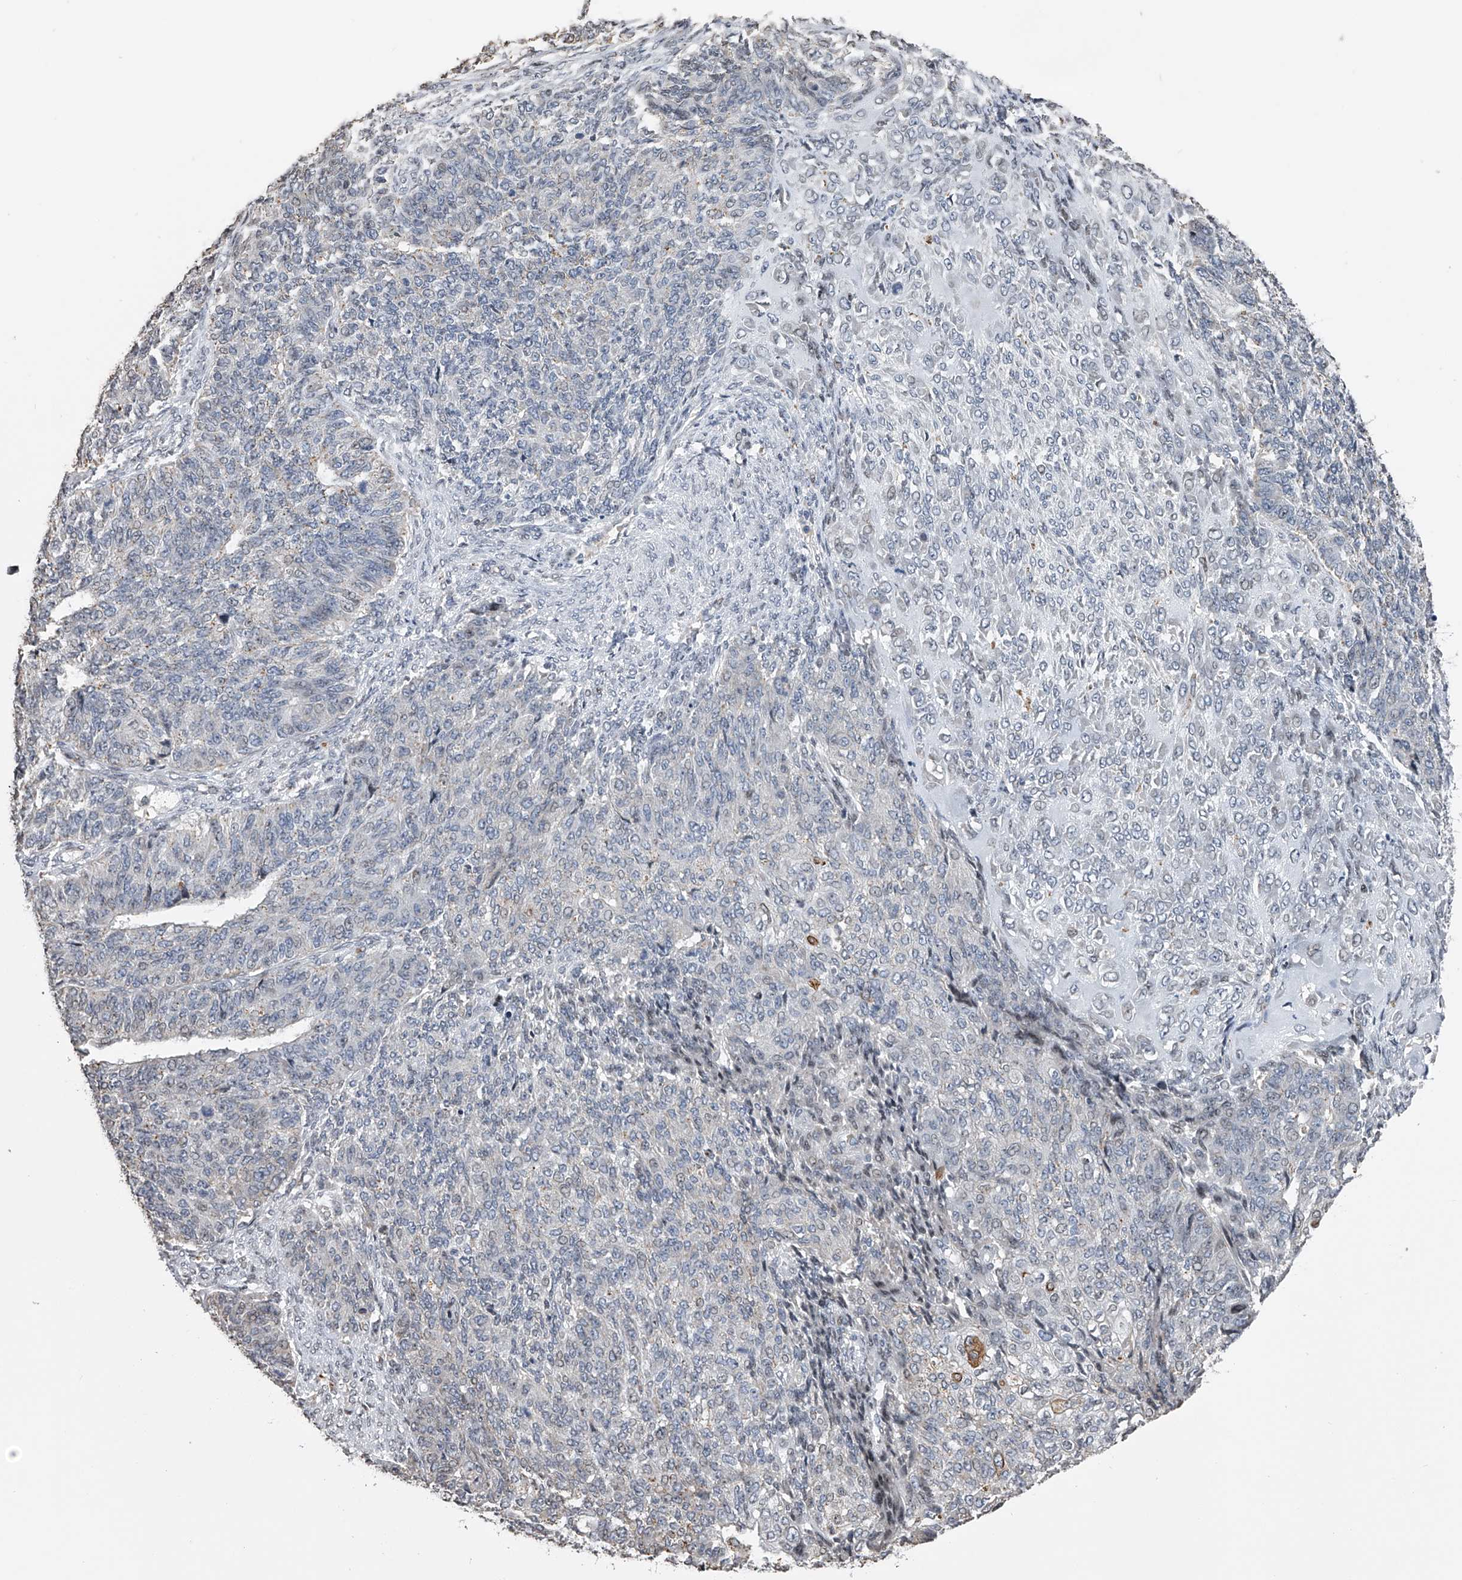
{"staining": {"intensity": "negative", "quantity": "none", "location": "none"}, "tissue": "endometrial cancer", "cell_type": "Tumor cells", "image_type": "cancer", "snomed": [{"axis": "morphology", "description": "Adenocarcinoma, NOS"}, {"axis": "topography", "description": "Endometrium"}], "caption": "This is a micrograph of immunohistochemistry (IHC) staining of endometrial cancer, which shows no staining in tumor cells.", "gene": "RWDD2A", "patient": {"sex": "female", "age": 32}}